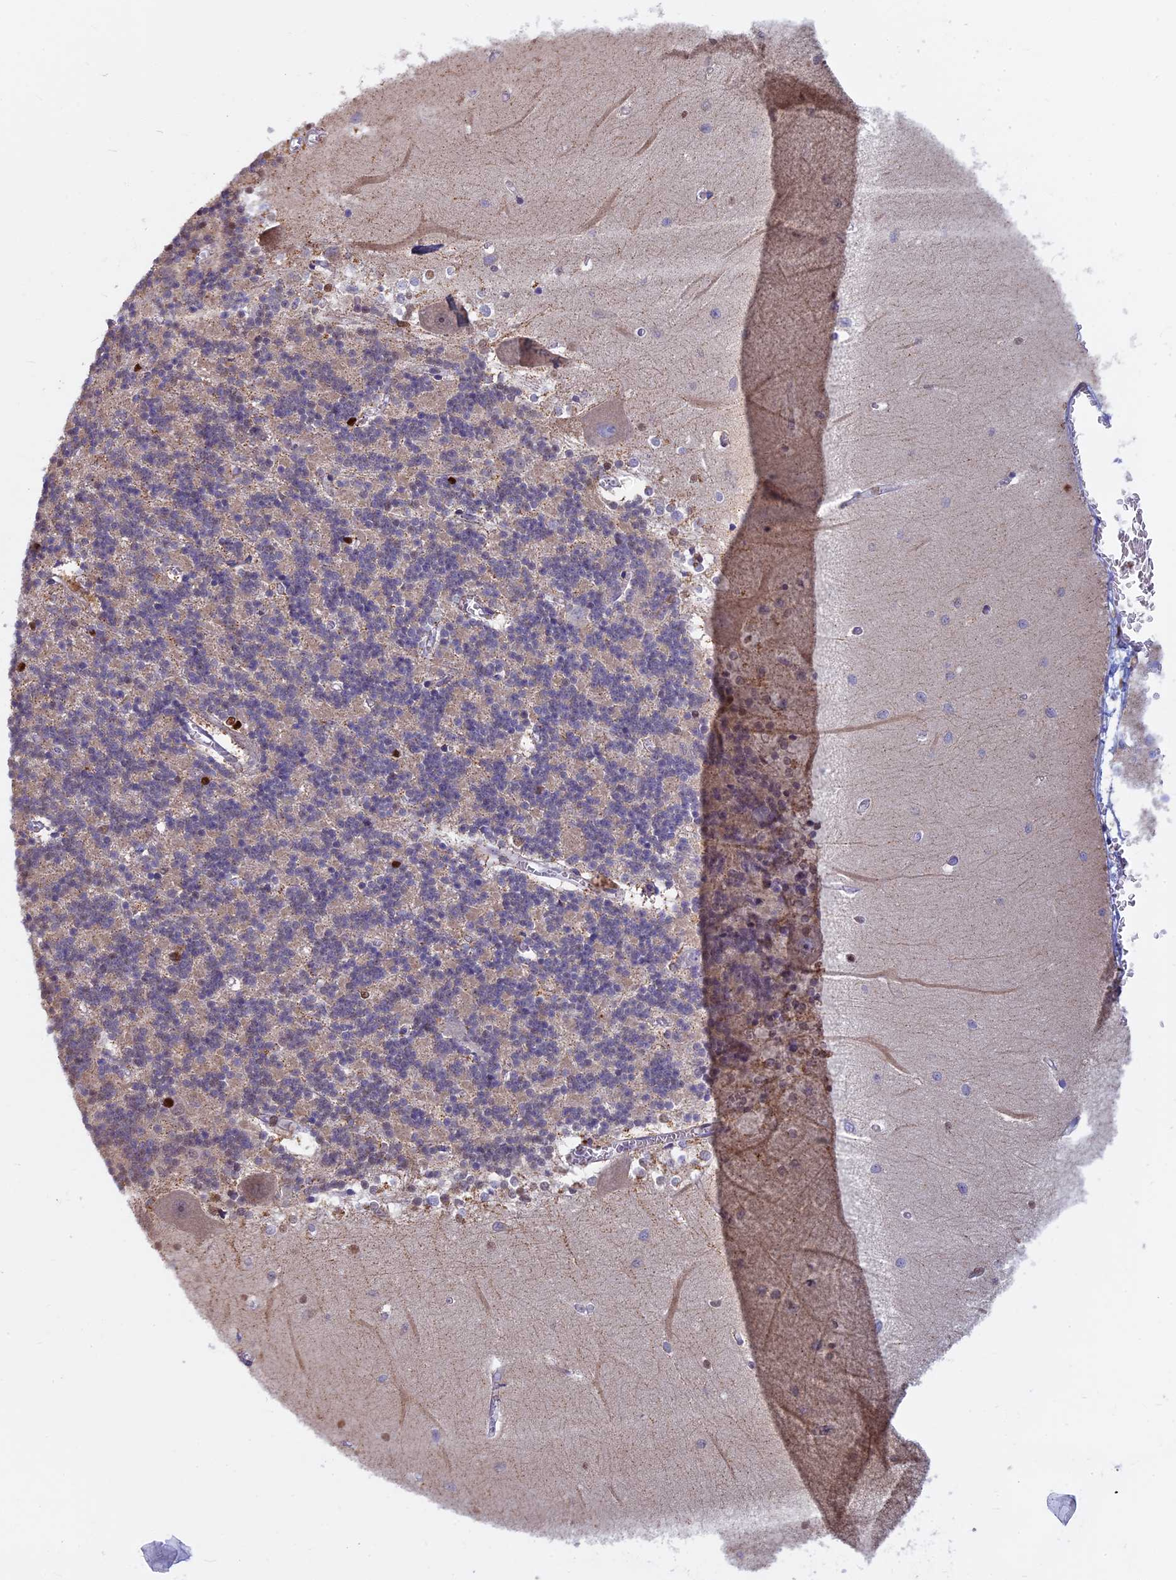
{"staining": {"intensity": "weak", "quantity": "25%-75%", "location": "cytoplasmic/membranous"}, "tissue": "cerebellum", "cell_type": "Cells in granular layer", "image_type": "normal", "snomed": [{"axis": "morphology", "description": "Normal tissue, NOS"}, {"axis": "topography", "description": "Cerebellum"}], "caption": "Protein staining of normal cerebellum exhibits weak cytoplasmic/membranous positivity in about 25%-75% of cells in granular layer.", "gene": "ACSS1", "patient": {"sex": "male", "age": 37}}